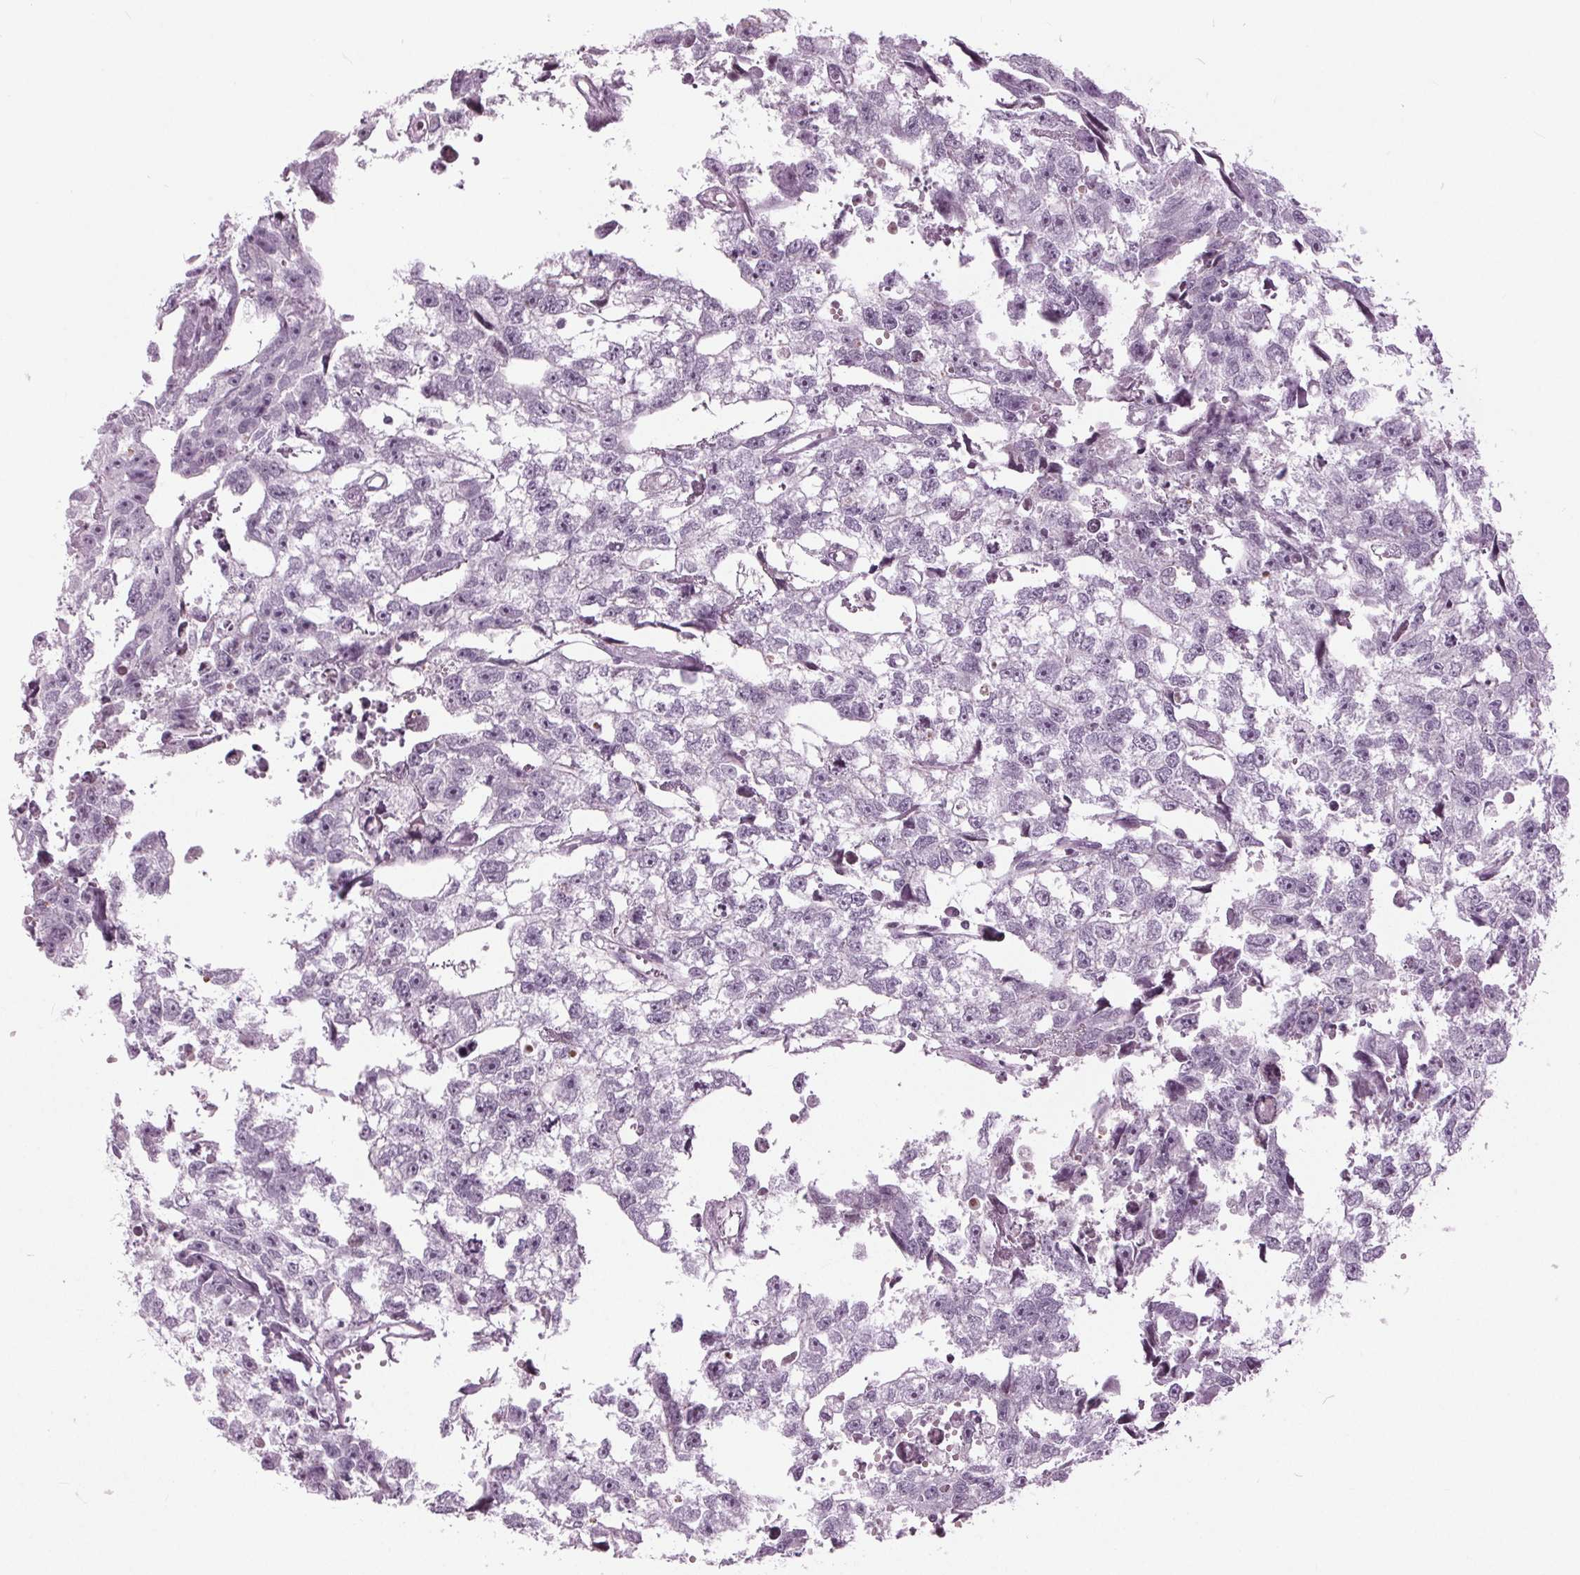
{"staining": {"intensity": "negative", "quantity": "none", "location": "none"}, "tissue": "testis cancer", "cell_type": "Tumor cells", "image_type": "cancer", "snomed": [{"axis": "morphology", "description": "Carcinoma, Embryonal, NOS"}, {"axis": "morphology", "description": "Teratoma, malignant, NOS"}, {"axis": "topography", "description": "Testis"}], "caption": "Photomicrograph shows no significant protein expression in tumor cells of testis malignant teratoma. (DAB IHC, high magnification).", "gene": "SLC9A4", "patient": {"sex": "male", "age": 44}}